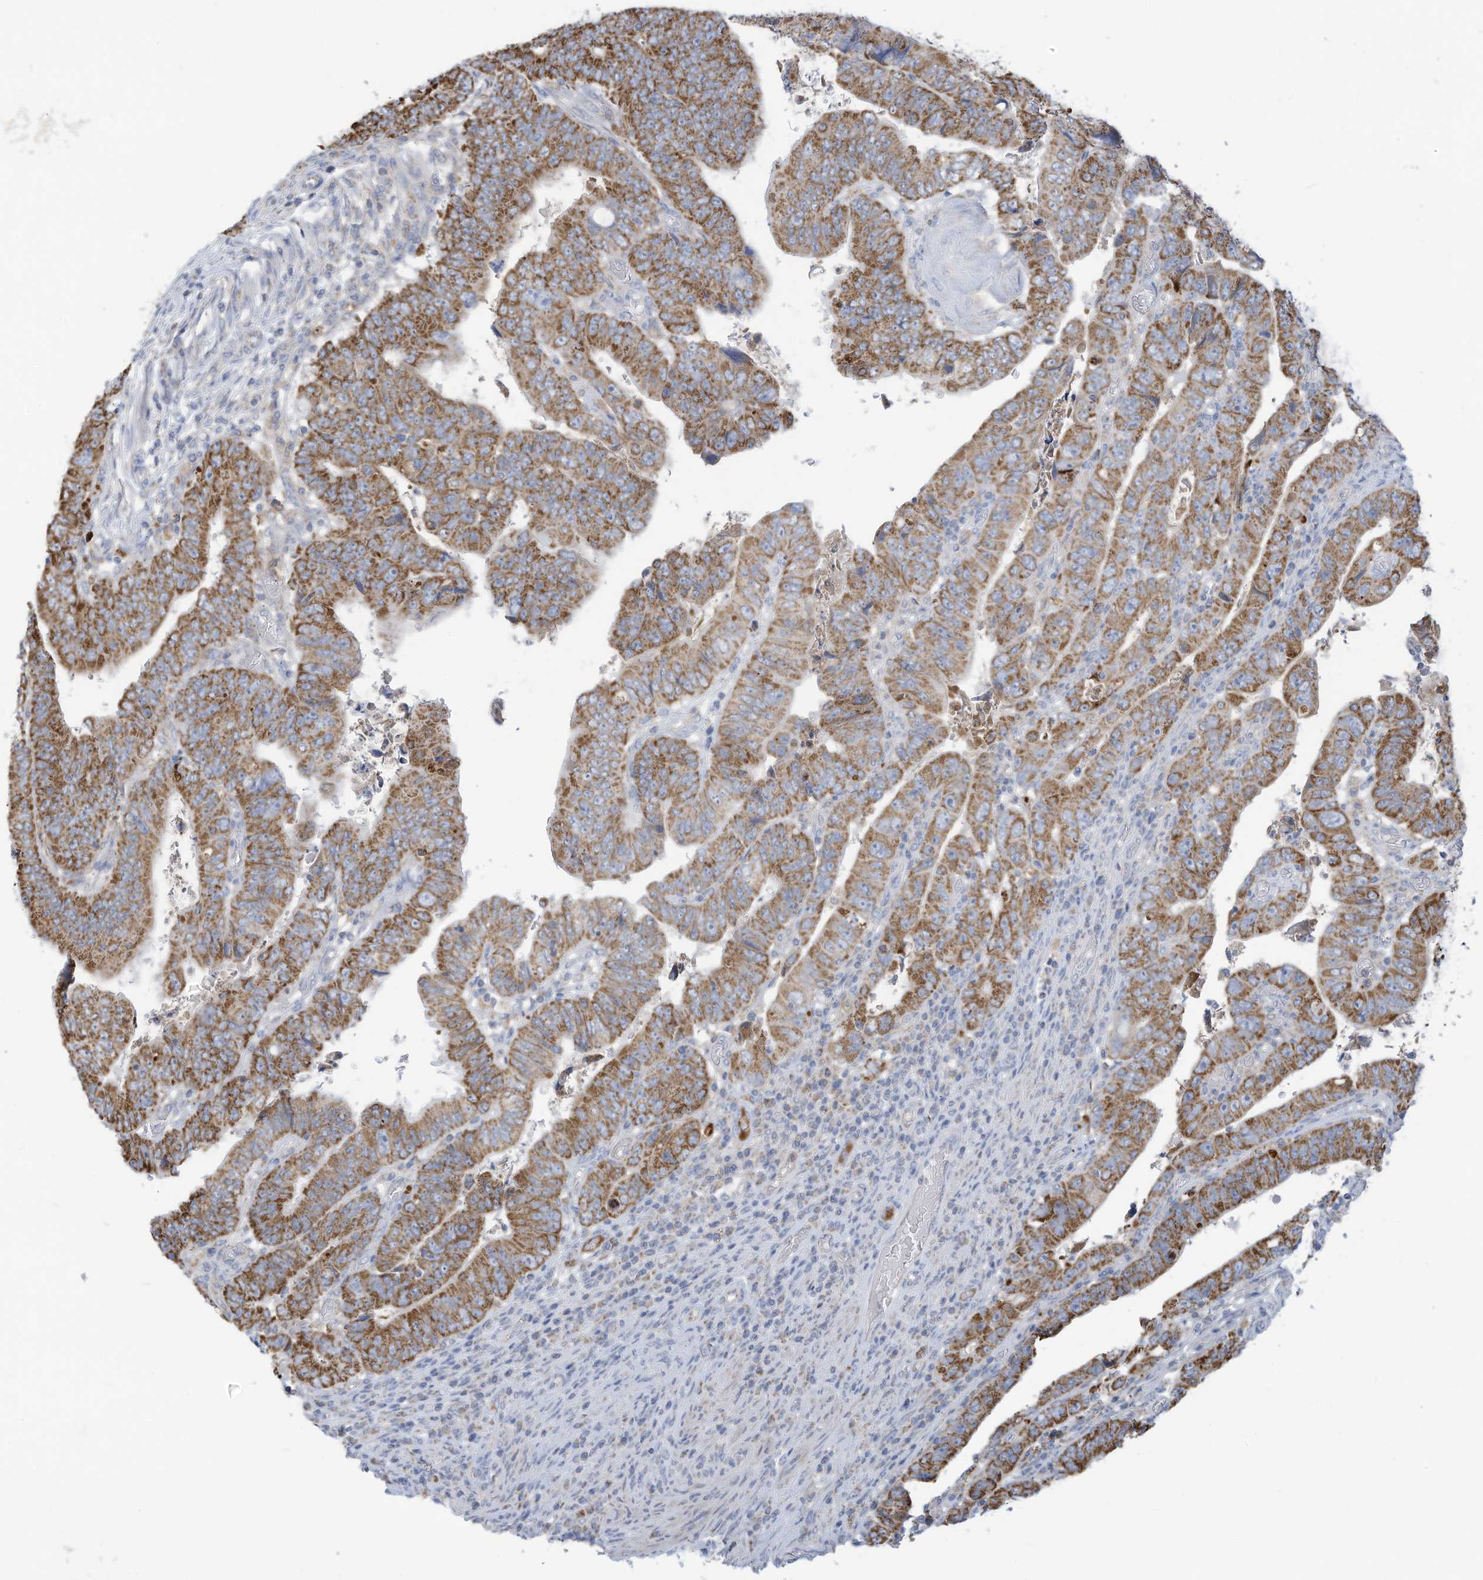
{"staining": {"intensity": "moderate", "quantity": ">75%", "location": "cytoplasmic/membranous"}, "tissue": "colorectal cancer", "cell_type": "Tumor cells", "image_type": "cancer", "snomed": [{"axis": "morphology", "description": "Normal tissue, NOS"}, {"axis": "morphology", "description": "Adenocarcinoma, NOS"}, {"axis": "topography", "description": "Rectum"}], "caption": "This histopathology image exhibits immunohistochemistry staining of human colorectal cancer (adenocarcinoma), with medium moderate cytoplasmic/membranous positivity in about >75% of tumor cells.", "gene": "NLN", "patient": {"sex": "female", "age": 65}}